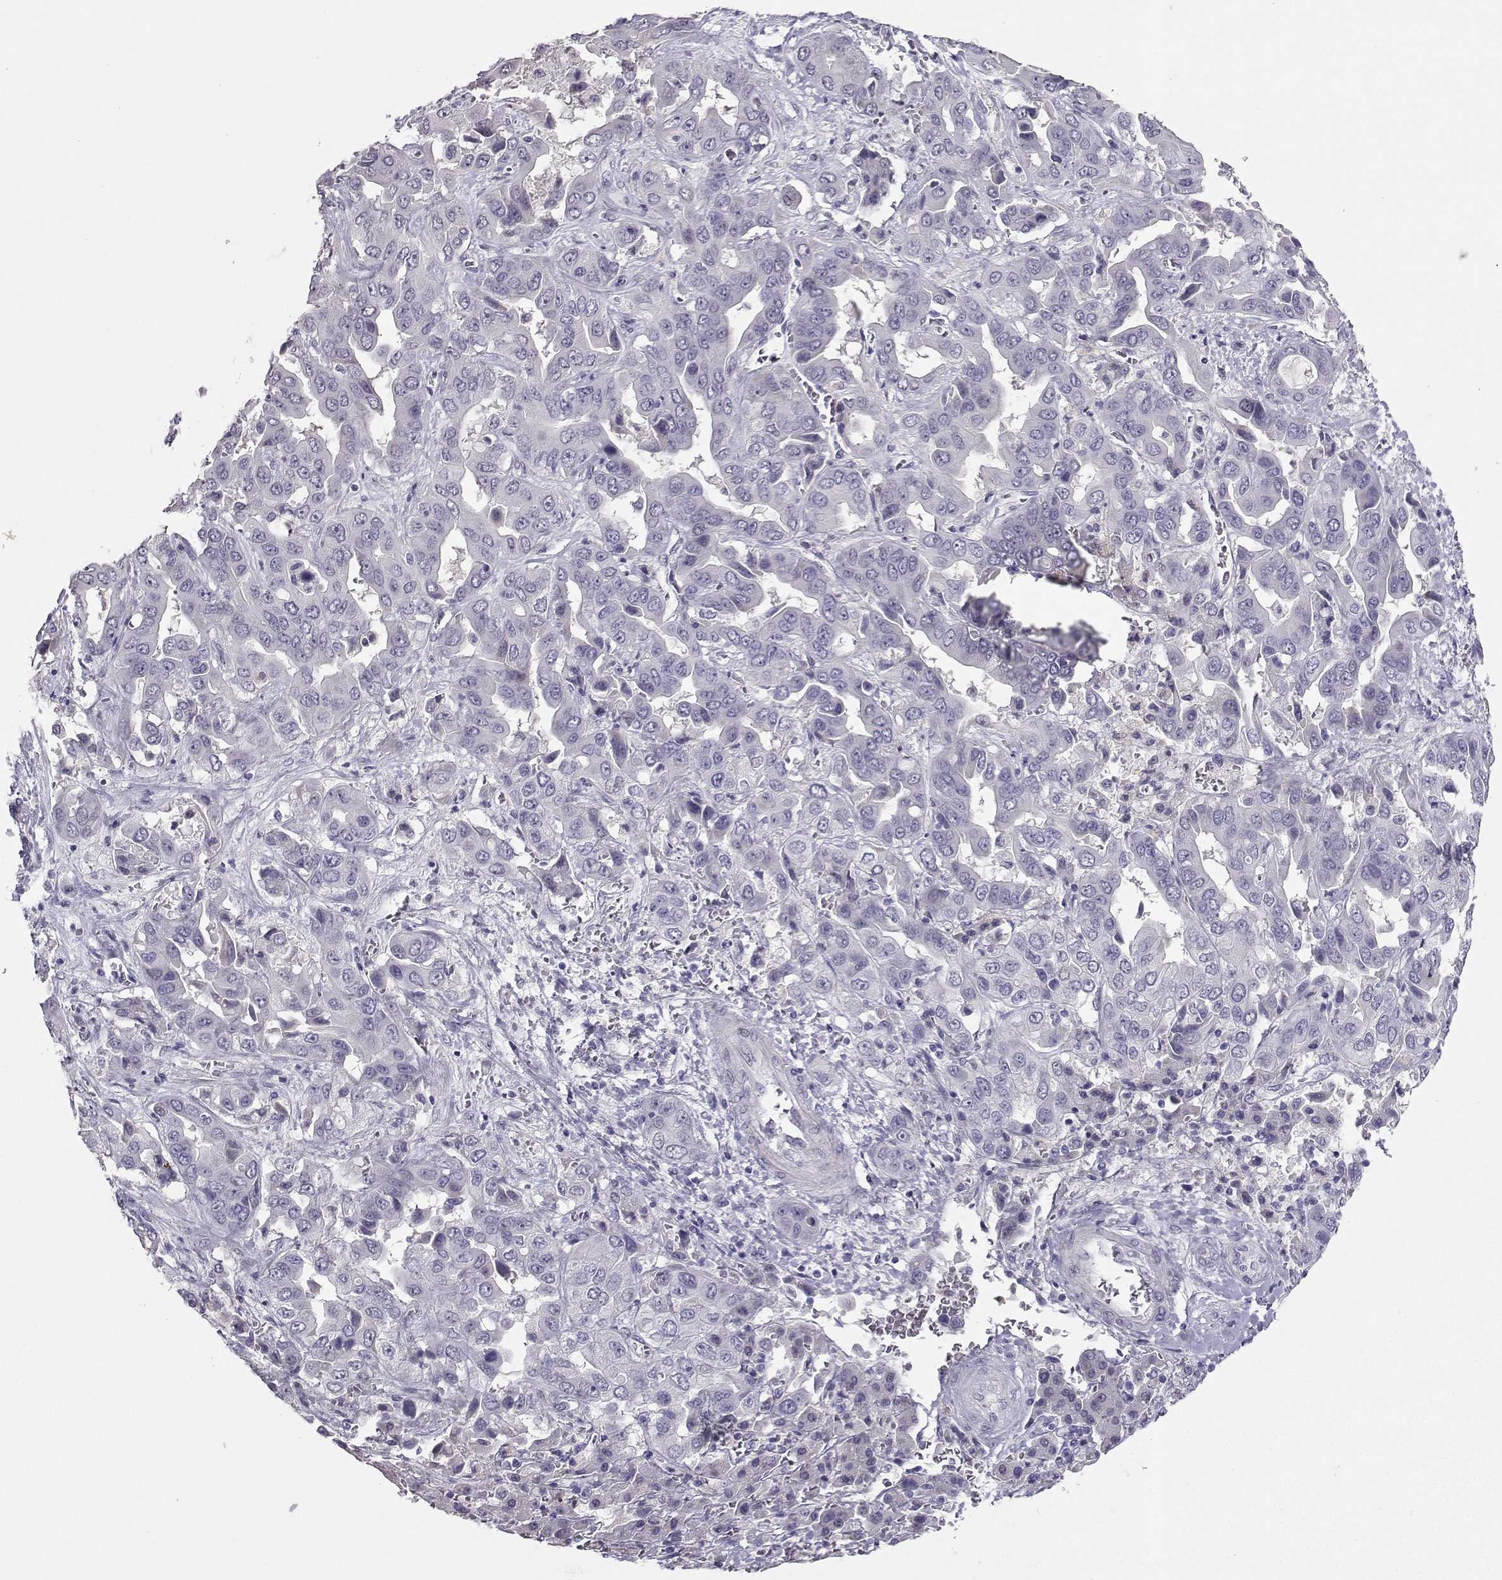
{"staining": {"intensity": "negative", "quantity": "none", "location": "none"}, "tissue": "liver cancer", "cell_type": "Tumor cells", "image_type": "cancer", "snomed": [{"axis": "morphology", "description": "Cholangiocarcinoma"}, {"axis": "topography", "description": "Liver"}], "caption": "The image demonstrates no staining of tumor cells in liver cholangiocarcinoma. (DAB immunohistochemistry (IHC) with hematoxylin counter stain).", "gene": "CARTPT", "patient": {"sex": "female", "age": 52}}